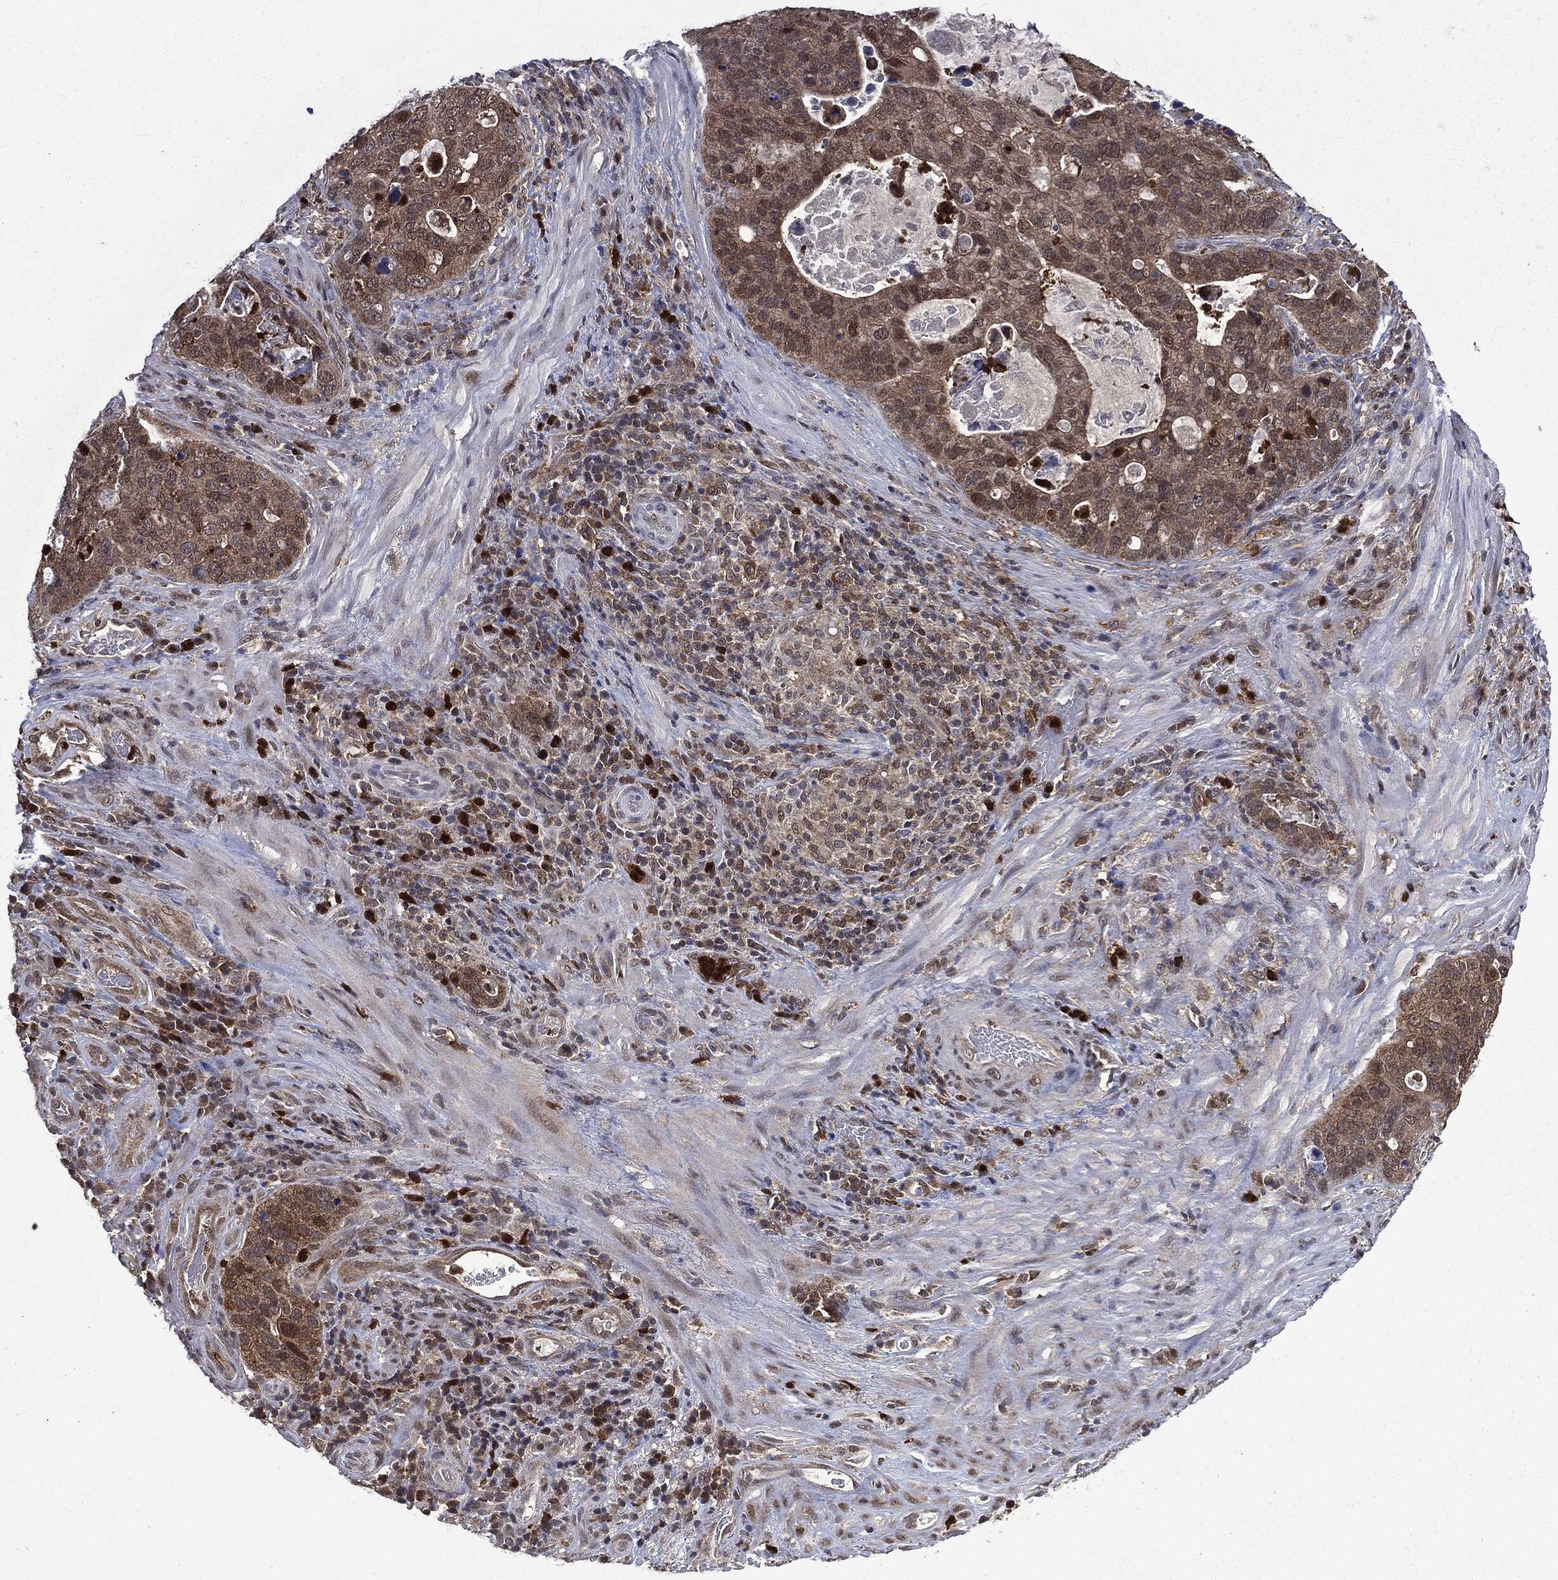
{"staining": {"intensity": "negative", "quantity": "none", "location": "none"}, "tissue": "stomach cancer", "cell_type": "Tumor cells", "image_type": "cancer", "snomed": [{"axis": "morphology", "description": "Adenocarcinoma, NOS"}, {"axis": "topography", "description": "Stomach"}], "caption": "Stomach adenocarcinoma stained for a protein using immunohistochemistry (IHC) exhibits no staining tumor cells.", "gene": "GPI", "patient": {"sex": "male", "age": 54}}